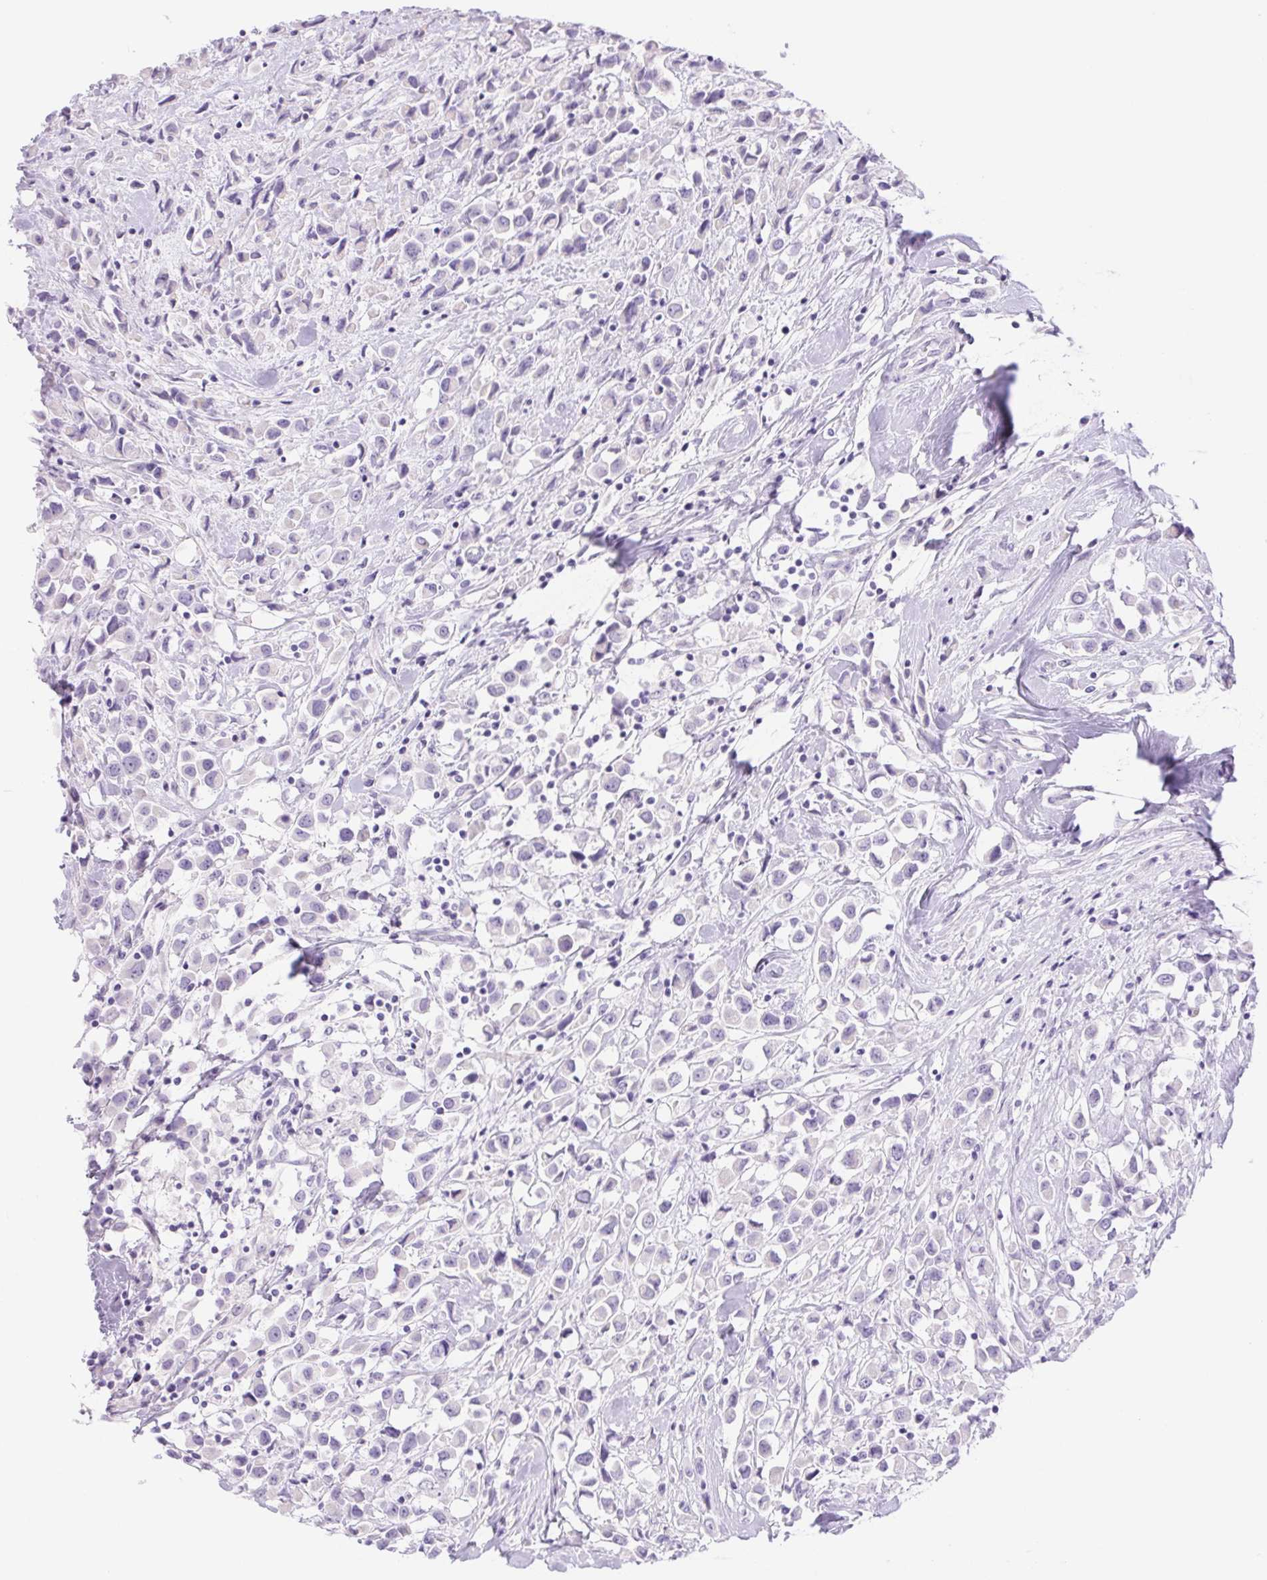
{"staining": {"intensity": "negative", "quantity": "none", "location": "none"}, "tissue": "breast cancer", "cell_type": "Tumor cells", "image_type": "cancer", "snomed": [{"axis": "morphology", "description": "Duct carcinoma"}, {"axis": "topography", "description": "Breast"}], "caption": "Immunohistochemical staining of intraductal carcinoma (breast) demonstrates no significant expression in tumor cells.", "gene": "ERP27", "patient": {"sex": "female", "age": 61}}